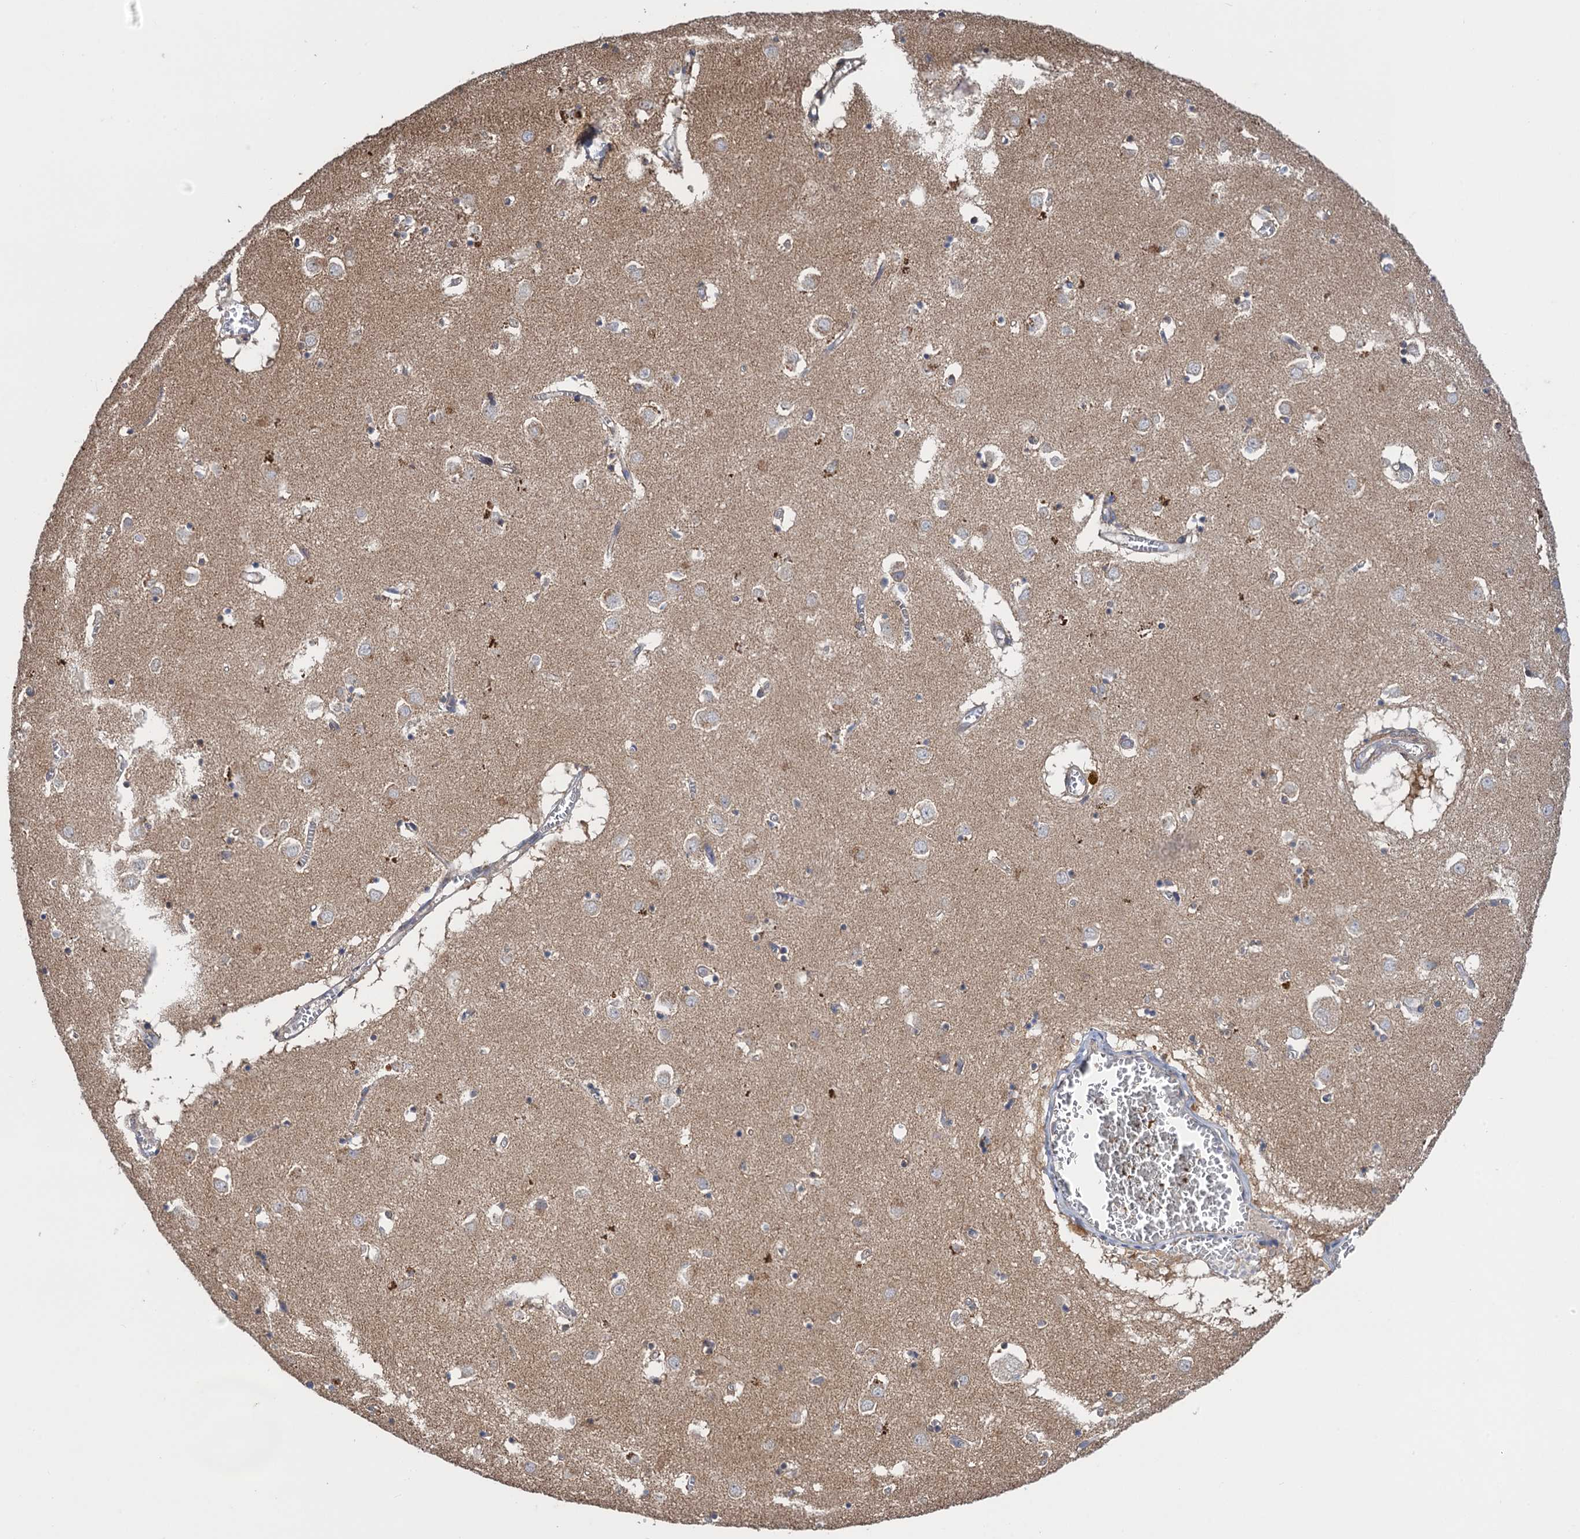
{"staining": {"intensity": "weak", "quantity": "<25%", "location": "cytoplasmic/membranous"}, "tissue": "caudate", "cell_type": "Glial cells", "image_type": "normal", "snomed": [{"axis": "morphology", "description": "Normal tissue, NOS"}, {"axis": "topography", "description": "Lateral ventricle wall"}], "caption": "Histopathology image shows no protein positivity in glial cells of benign caudate.", "gene": "WDR88", "patient": {"sex": "male", "age": 70}}